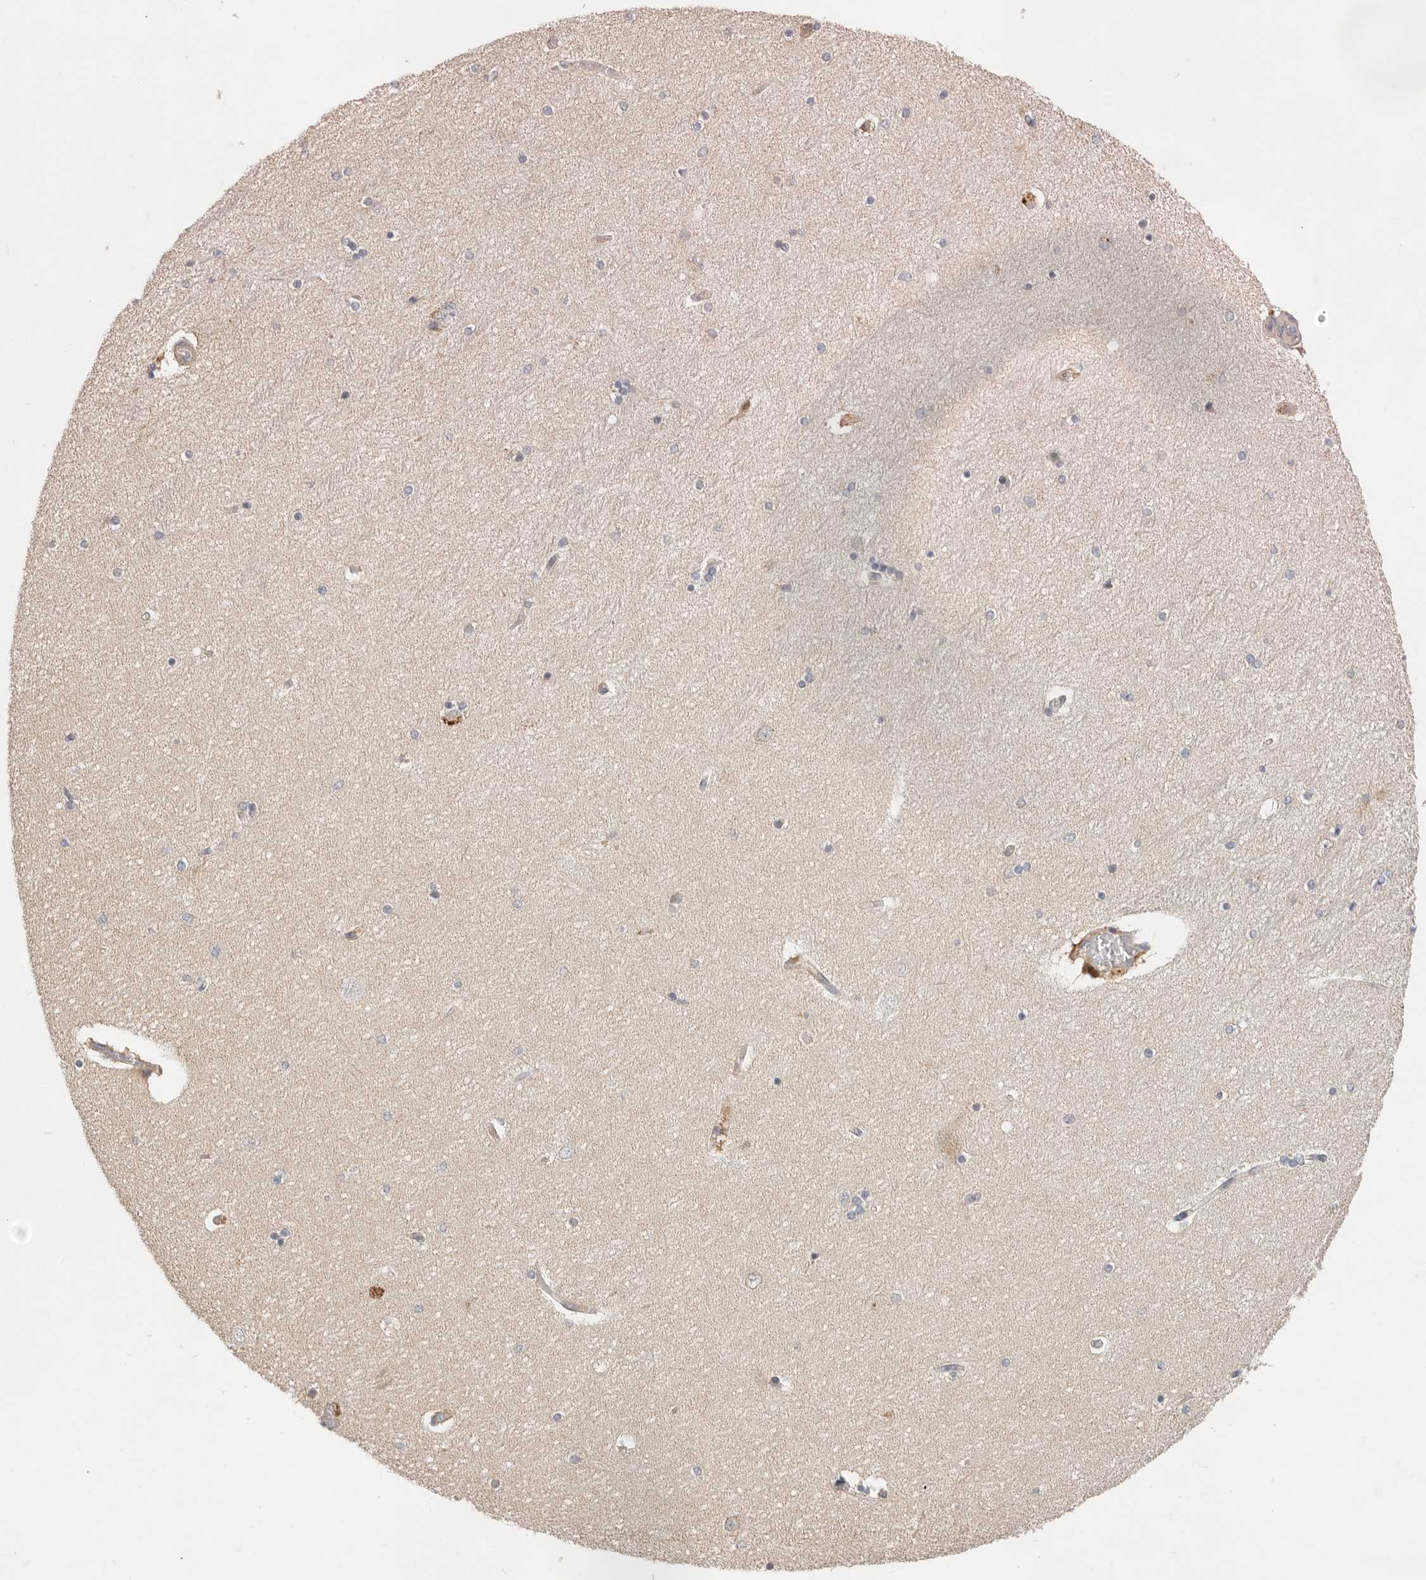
{"staining": {"intensity": "negative", "quantity": "none", "location": "none"}, "tissue": "hippocampus", "cell_type": "Glial cells", "image_type": "normal", "snomed": [{"axis": "morphology", "description": "Normal tissue, NOS"}, {"axis": "topography", "description": "Hippocampus"}], "caption": "DAB (3,3'-diaminobenzidine) immunohistochemical staining of normal human hippocampus displays no significant positivity in glial cells. (Stains: DAB (3,3'-diaminobenzidine) IHC with hematoxylin counter stain, Microscopy: brightfield microscopy at high magnification).", "gene": "USH1C", "patient": {"sex": "female", "age": 54}}